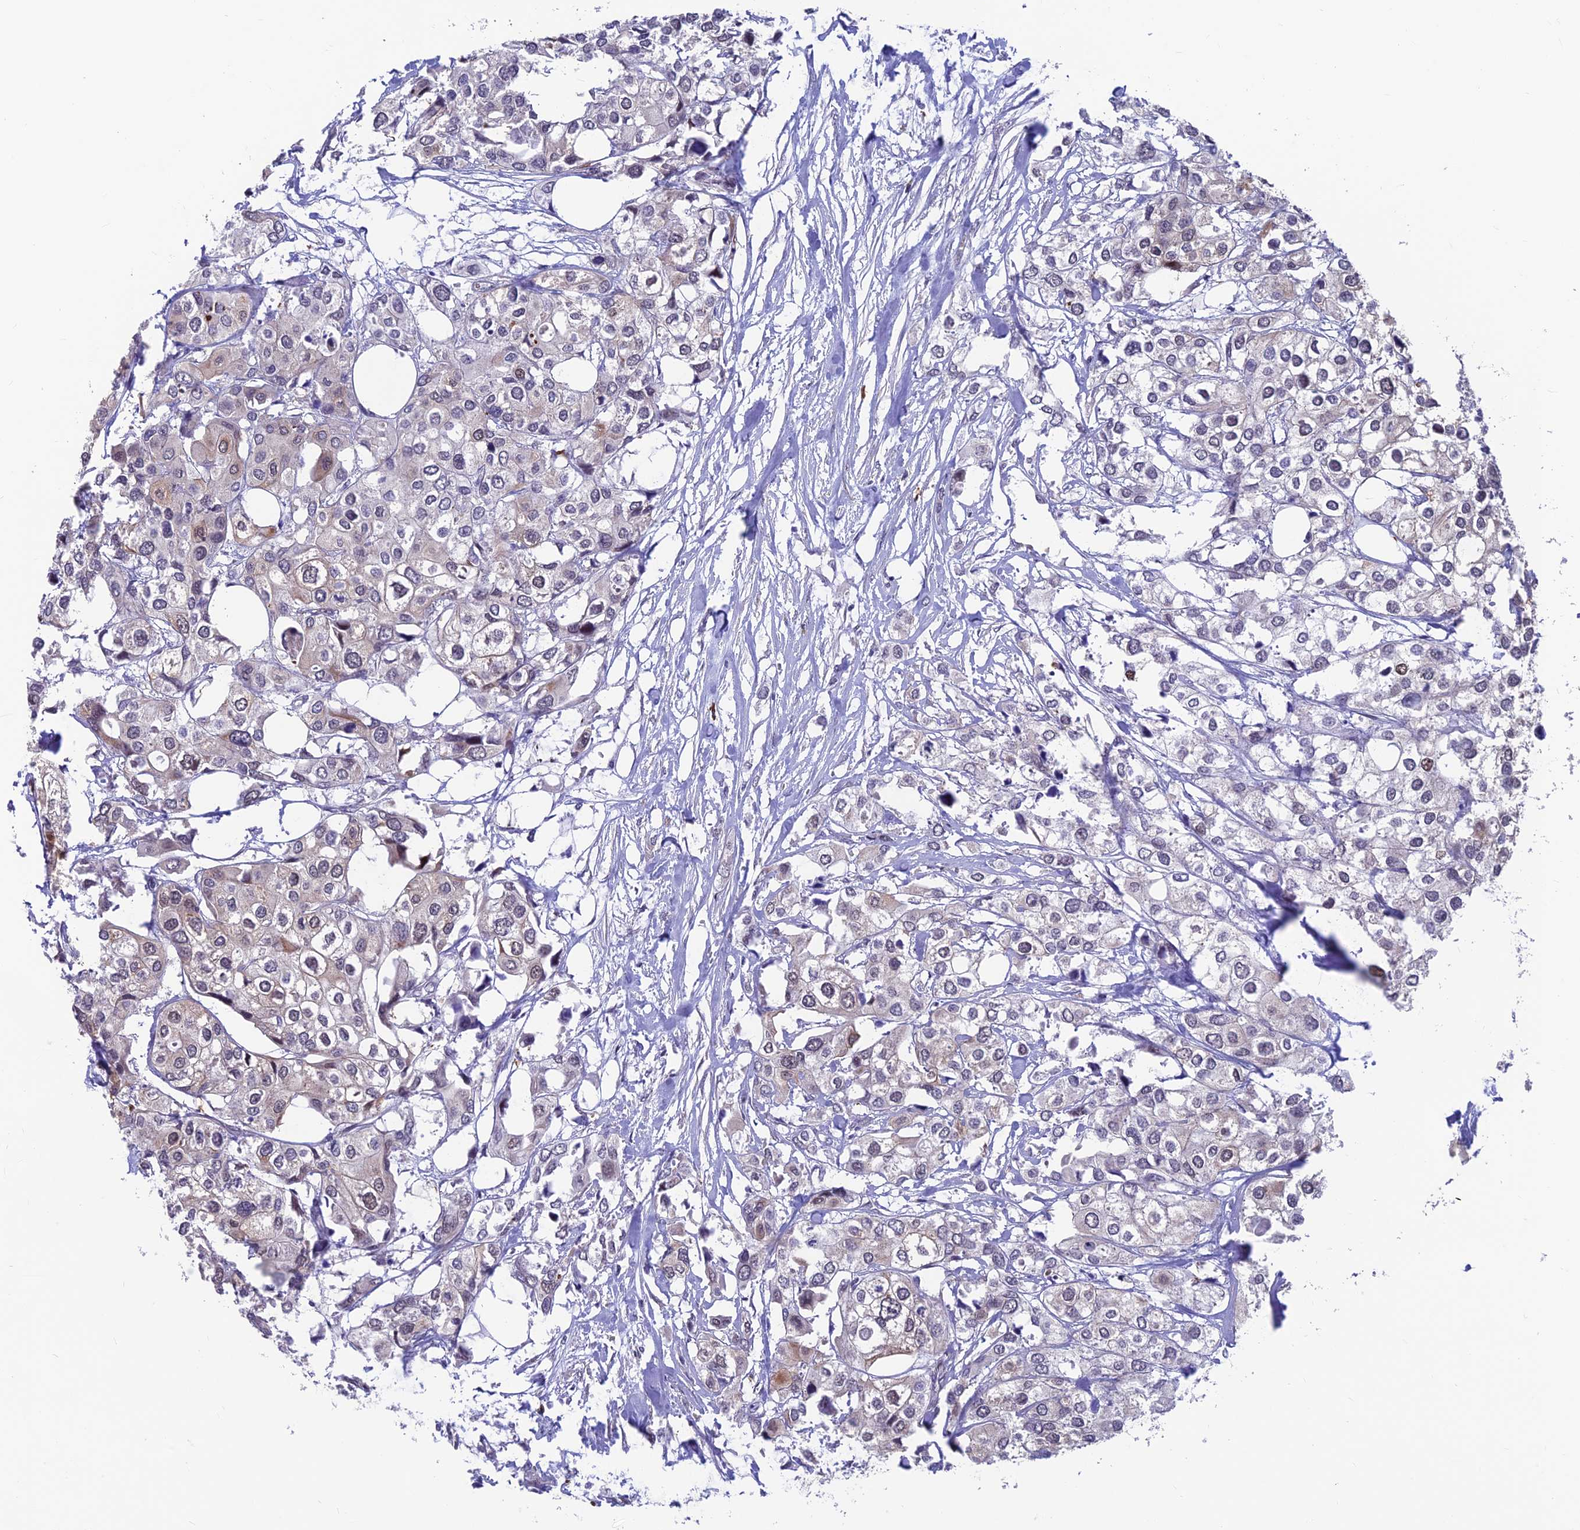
{"staining": {"intensity": "weak", "quantity": "<25%", "location": "cytoplasmic/membranous"}, "tissue": "urothelial cancer", "cell_type": "Tumor cells", "image_type": "cancer", "snomed": [{"axis": "morphology", "description": "Urothelial carcinoma, High grade"}, {"axis": "topography", "description": "Urinary bladder"}], "caption": "A micrograph of human urothelial carcinoma (high-grade) is negative for staining in tumor cells.", "gene": "KIAA1191", "patient": {"sex": "male", "age": 64}}